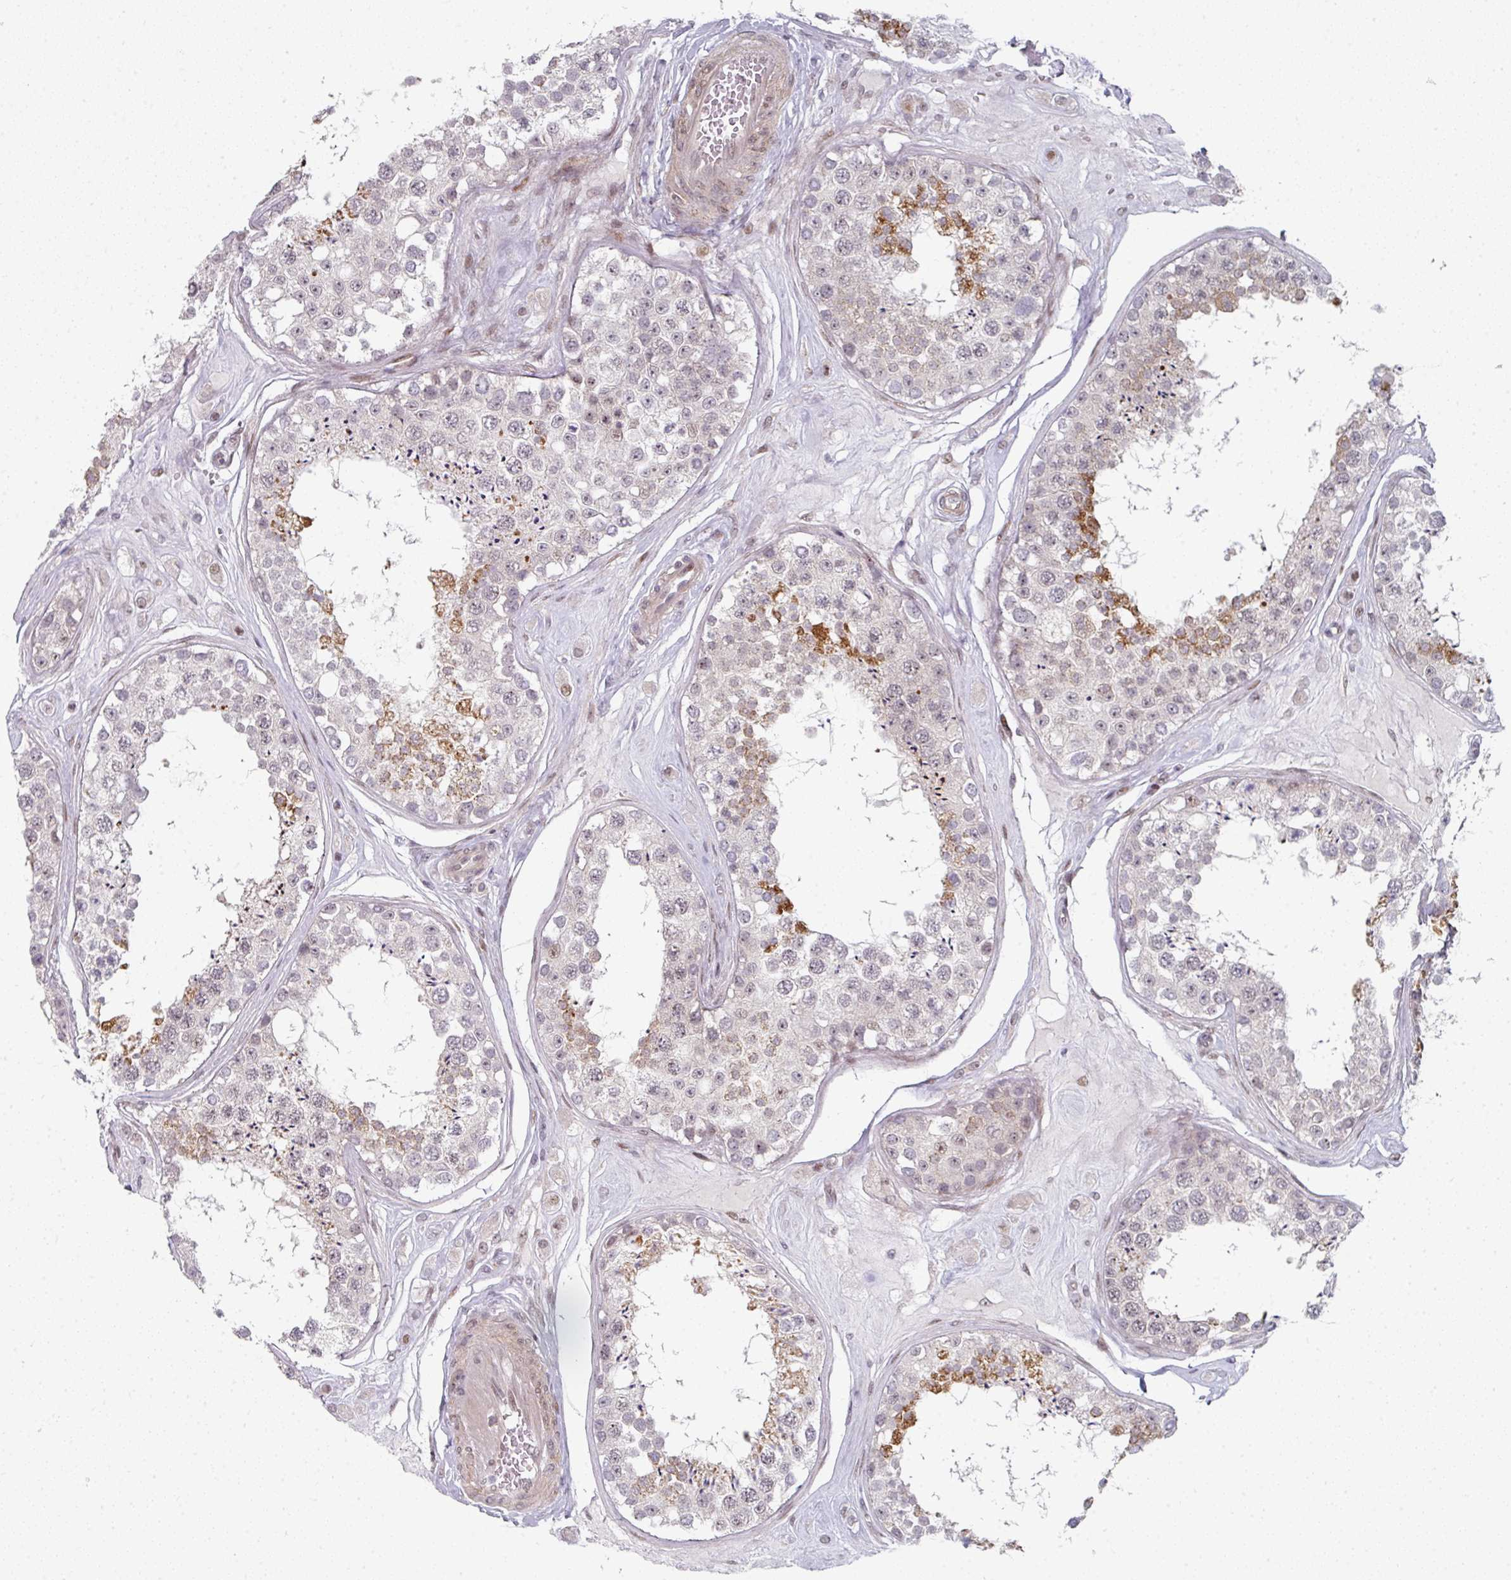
{"staining": {"intensity": "moderate", "quantity": "25%-75%", "location": "cytoplasmic/membranous,nuclear"}, "tissue": "testis", "cell_type": "Cells in seminiferous ducts", "image_type": "normal", "snomed": [{"axis": "morphology", "description": "Normal tissue, NOS"}, {"axis": "topography", "description": "Testis"}], "caption": "Immunohistochemical staining of normal human testis demonstrates moderate cytoplasmic/membranous,nuclear protein staining in approximately 25%-75% of cells in seminiferous ducts. (DAB = brown stain, brightfield microscopy at high magnification).", "gene": "TMCC1", "patient": {"sex": "male", "age": 25}}